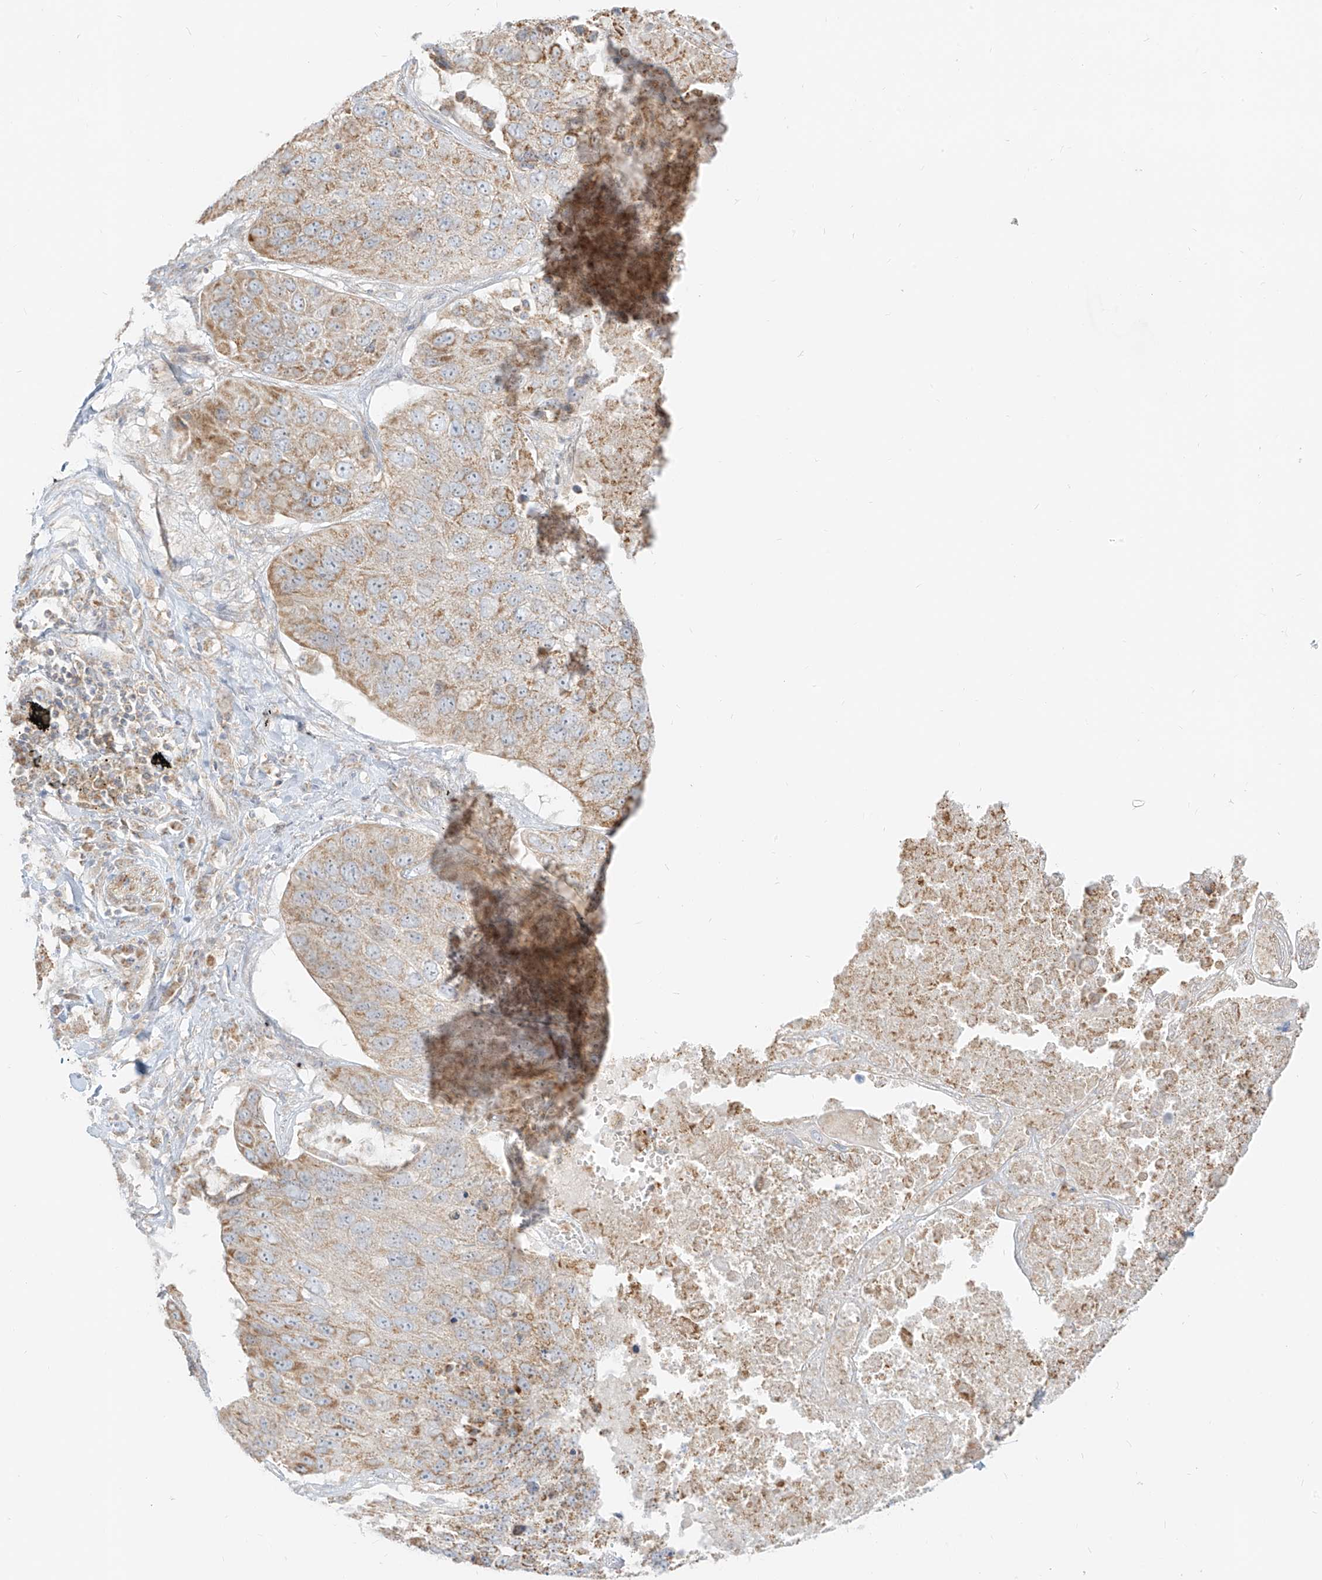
{"staining": {"intensity": "weak", "quantity": ">75%", "location": "cytoplasmic/membranous"}, "tissue": "lung cancer", "cell_type": "Tumor cells", "image_type": "cancer", "snomed": [{"axis": "morphology", "description": "Squamous cell carcinoma, NOS"}, {"axis": "topography", "description": "Lung"}], "caption": "Brown immunohistochemical staining in lung cancer demonstrates weak cytoplasmic/membranous staining in approximately >75% of tumor cells. The protein is shown in brown color, while the nuclei are stained blue.", "gene": "ZIM3", "patient": {"sex": "male", "age": 61}}